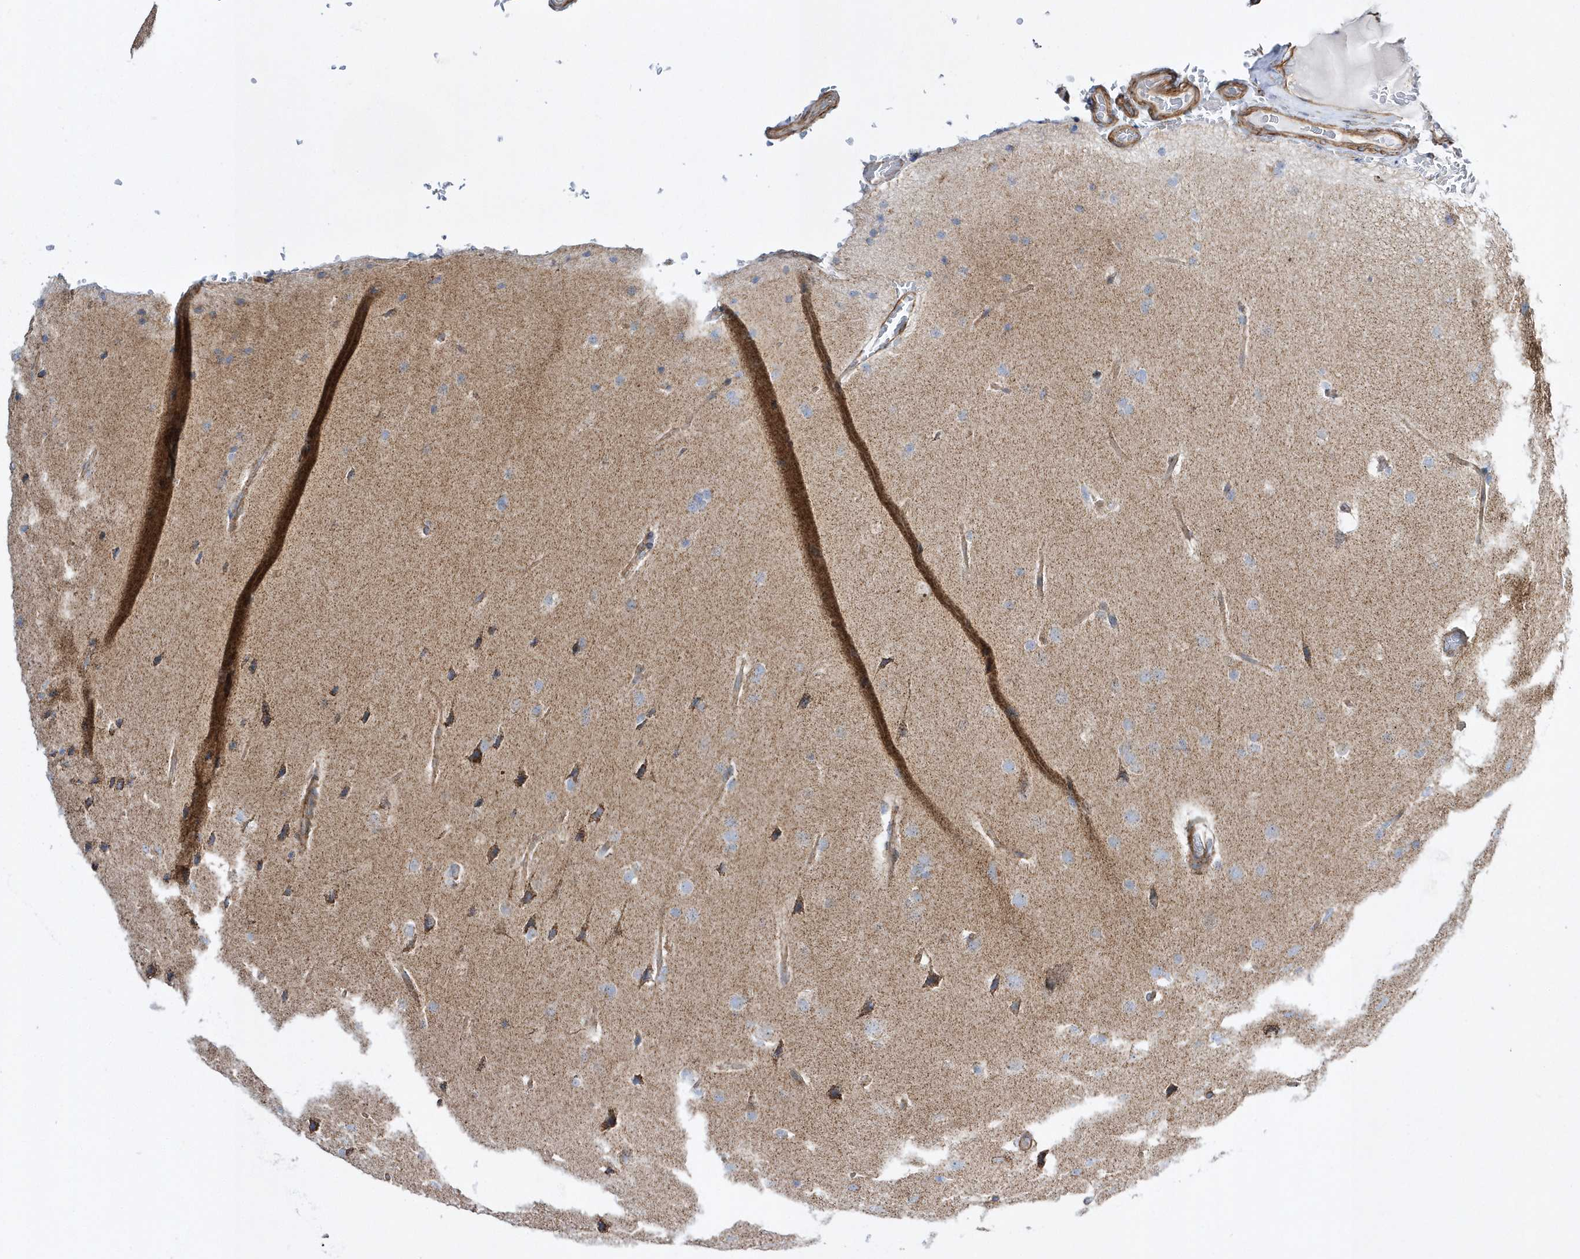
{"staining": {"intensity": "weak", "quantity": "<25%", "location": "cytoplasmic/membranous"}, "tissue": "glioma", "cell_type": "Tumor cells", "image_type": "cancer", "snomed": [{"axis": "morphology", "description": "Glioma, malignant, Low grade"}, {"axis": "topography", "description": "Brain"}], "caption": "This is a micrograph of immunohistochemistry (IHC) staining of glioma, which shows no expression in tumor cells.", "gene": "OPA1", "patient": {"sex": "female", "age": 37}}